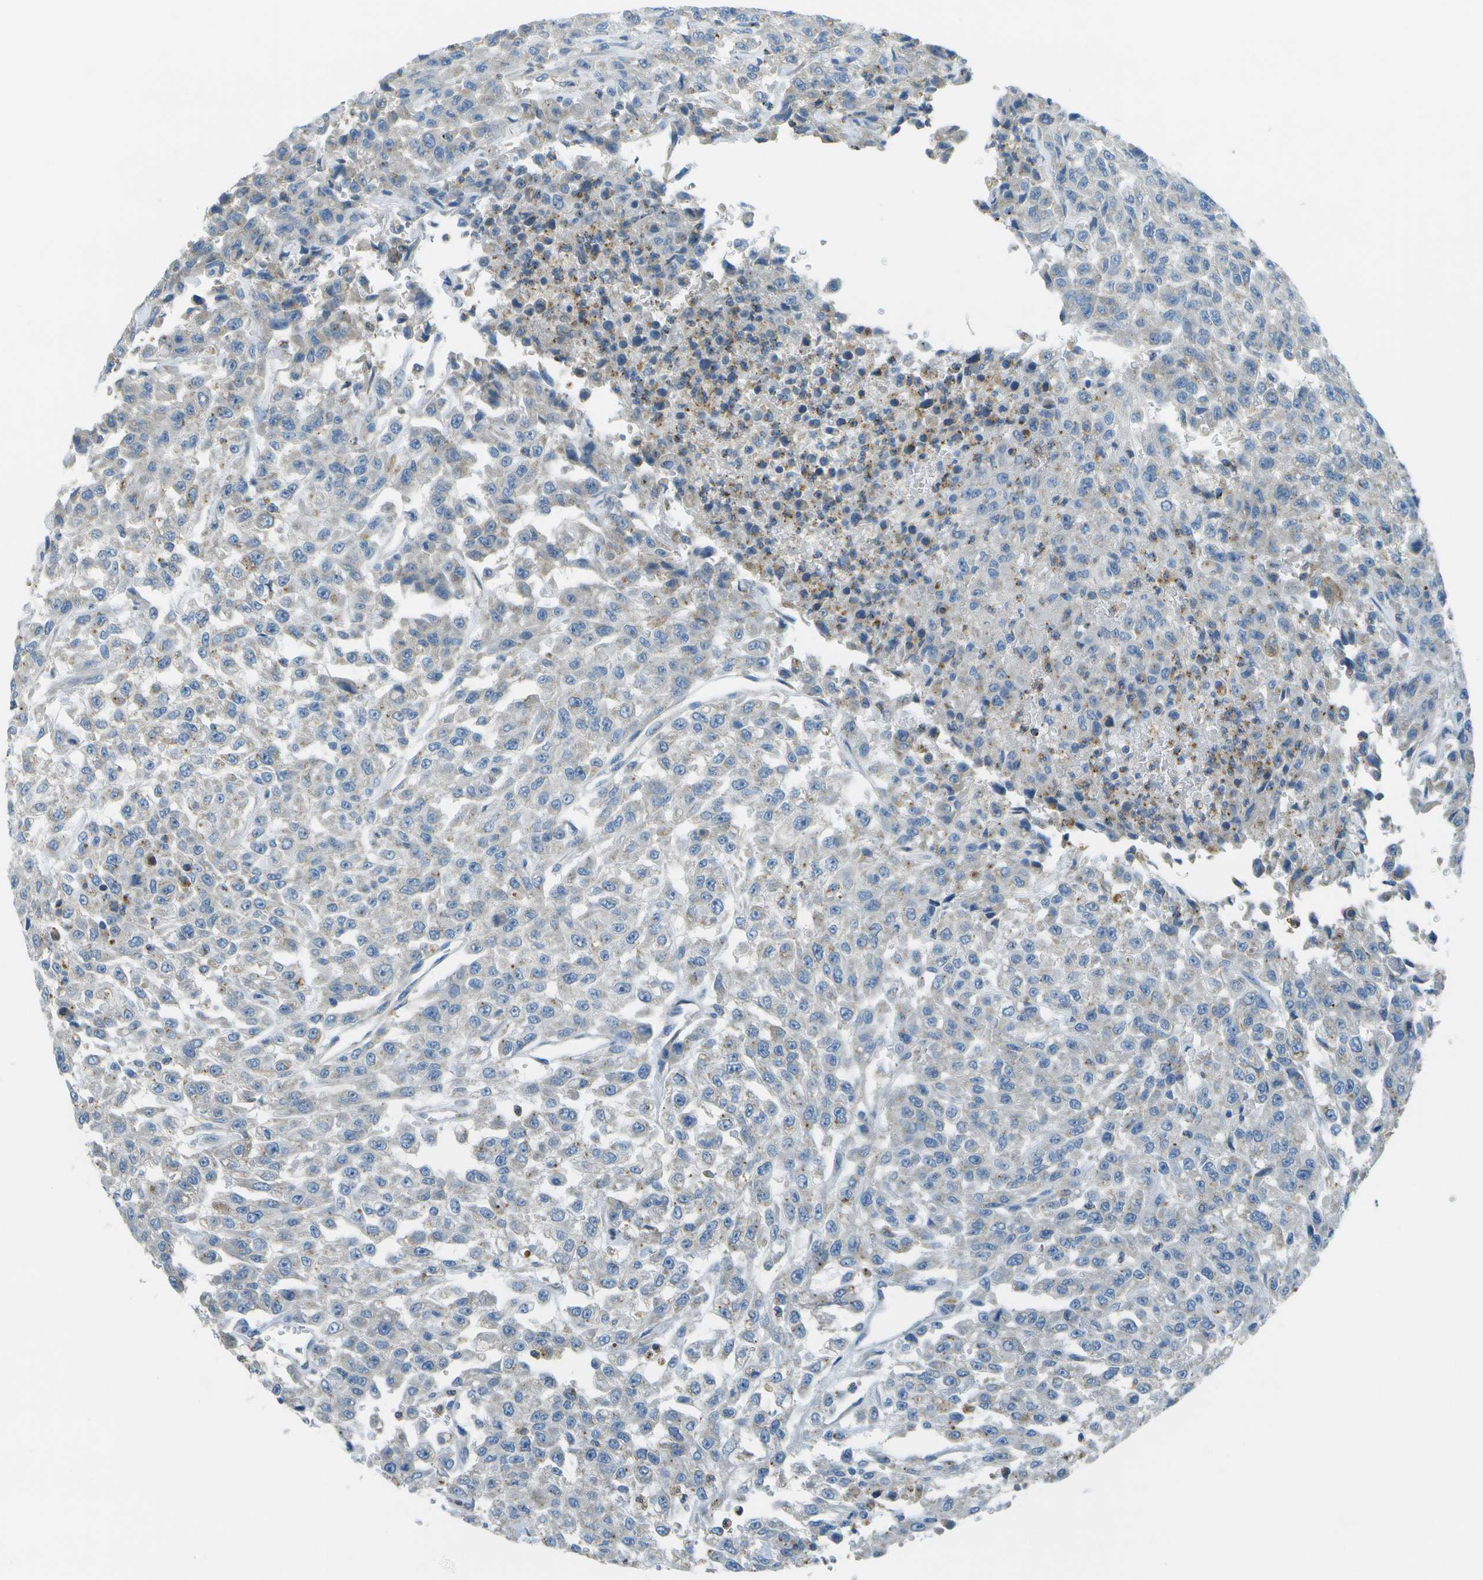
{"staining": {"intensity": "negative", "quantity": "none", "location": "none"}, "tissue": "urothelial cancer", "cell_type": "Tumor cells", "image_type": "cancer", "snomed": [{"axis": "morphology", "description": "Urothelial carcinoma, High grade"}, {"axis": "topography", "description": "Urinary bladder"}], "caption": "This is an IHC histopathology image of urothelial cancer. There is no staining in tumor cells.", "gene": "MYH11", "patient": {"sex": "male", "age": 46}}